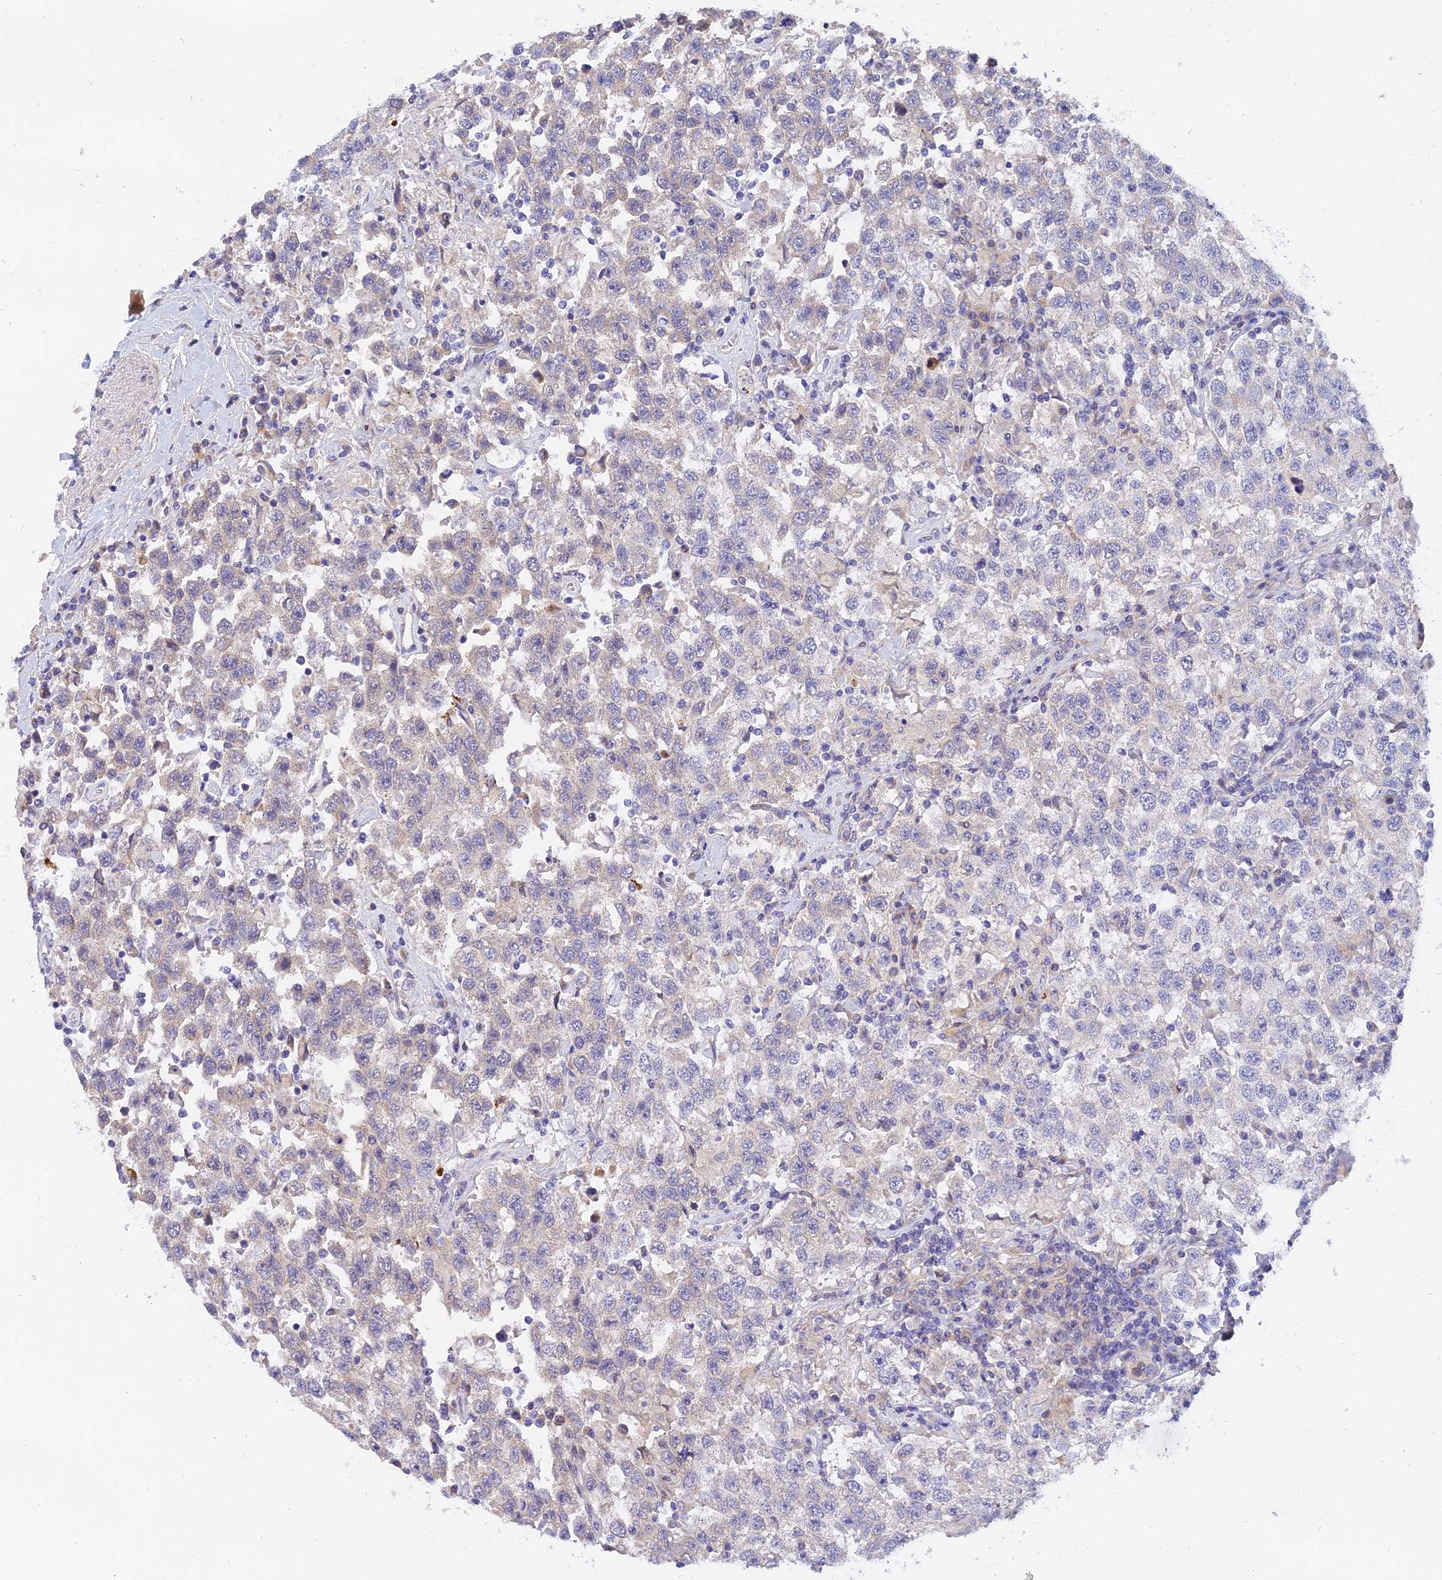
{"staining": {"intensity": "negative", "quantity": "none", "location": "none"}, "tissue": "testis cancer", "cell_type": "Tumor cells", "image_type": "cancer", "snomed": [{"axis": "morphology", "description": "Seminoma, NOS"}, {"axis": "topography", "description": "Testis"}], "caption": "Immunohistochemistry (IHC) histopathology image of neoplastic tissue: testis seminoma stained with DAB reveals no significant protein staining in tumor cells. The staining is performed using DAB brown chromogen with nuclei counter-stained in using hematoxylin.", "gene": "ANKS4B", "patient": {"sex": "male", "age": 41}}